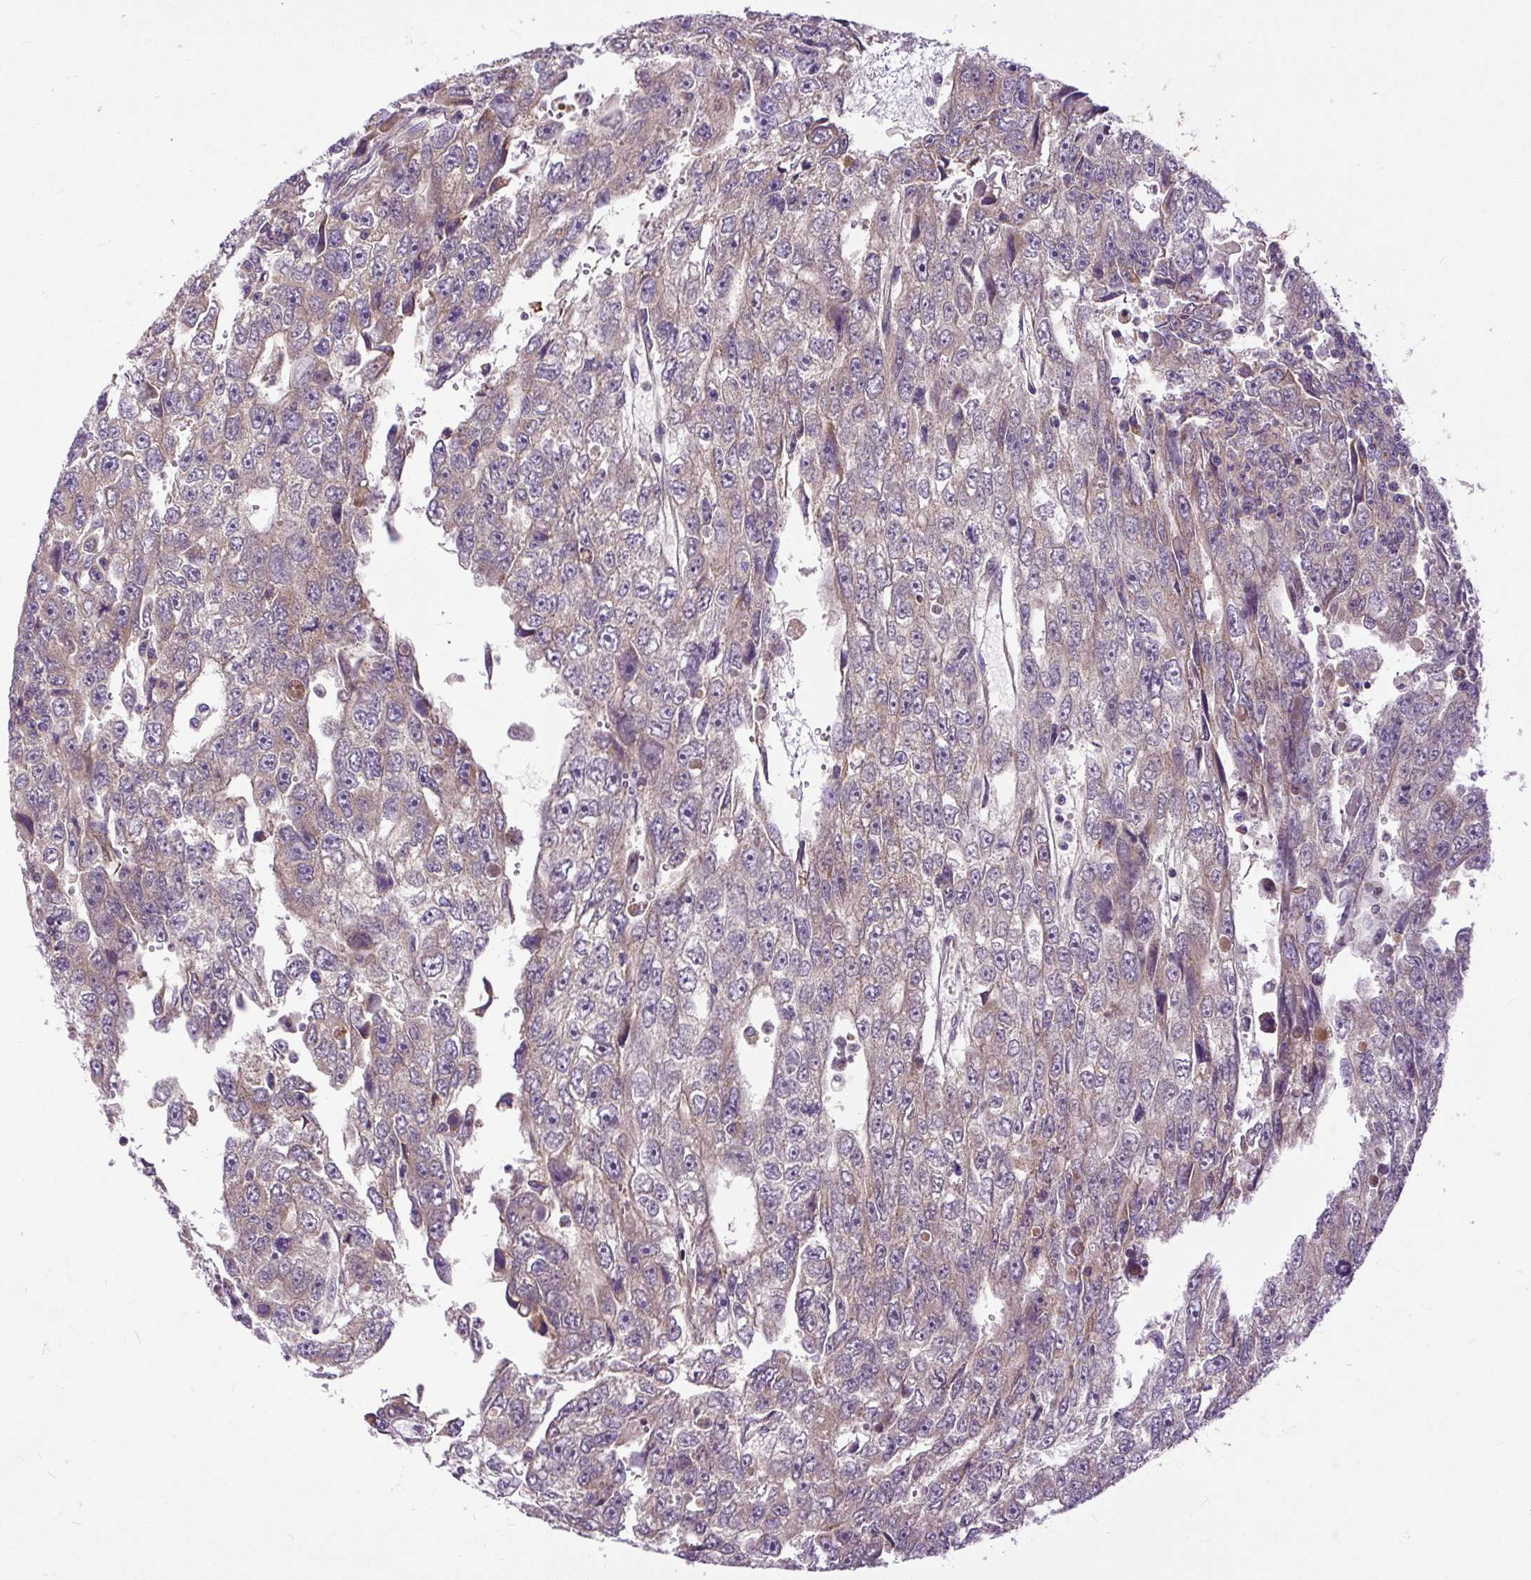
{"staining": {"intensity": "weak", "quantity": "25%-75%", "location": "cytoplasmic/membranous"}, "tissue": "testis cancer", "cell_type": "Tumor cells", "image_type": "cancer", "snomed": [{"axis": "morphology", "description": "Carcinoma, Embryonal, NOS"}, {"axis": "topography", "description": "Testis"}], "caption": "Embryonal carcinoma (testis) stained with a protein marker exhibits weak staining in tumor cells.", "gene": "TM2D3", "patient": {"sex": "male", "age": 20}}